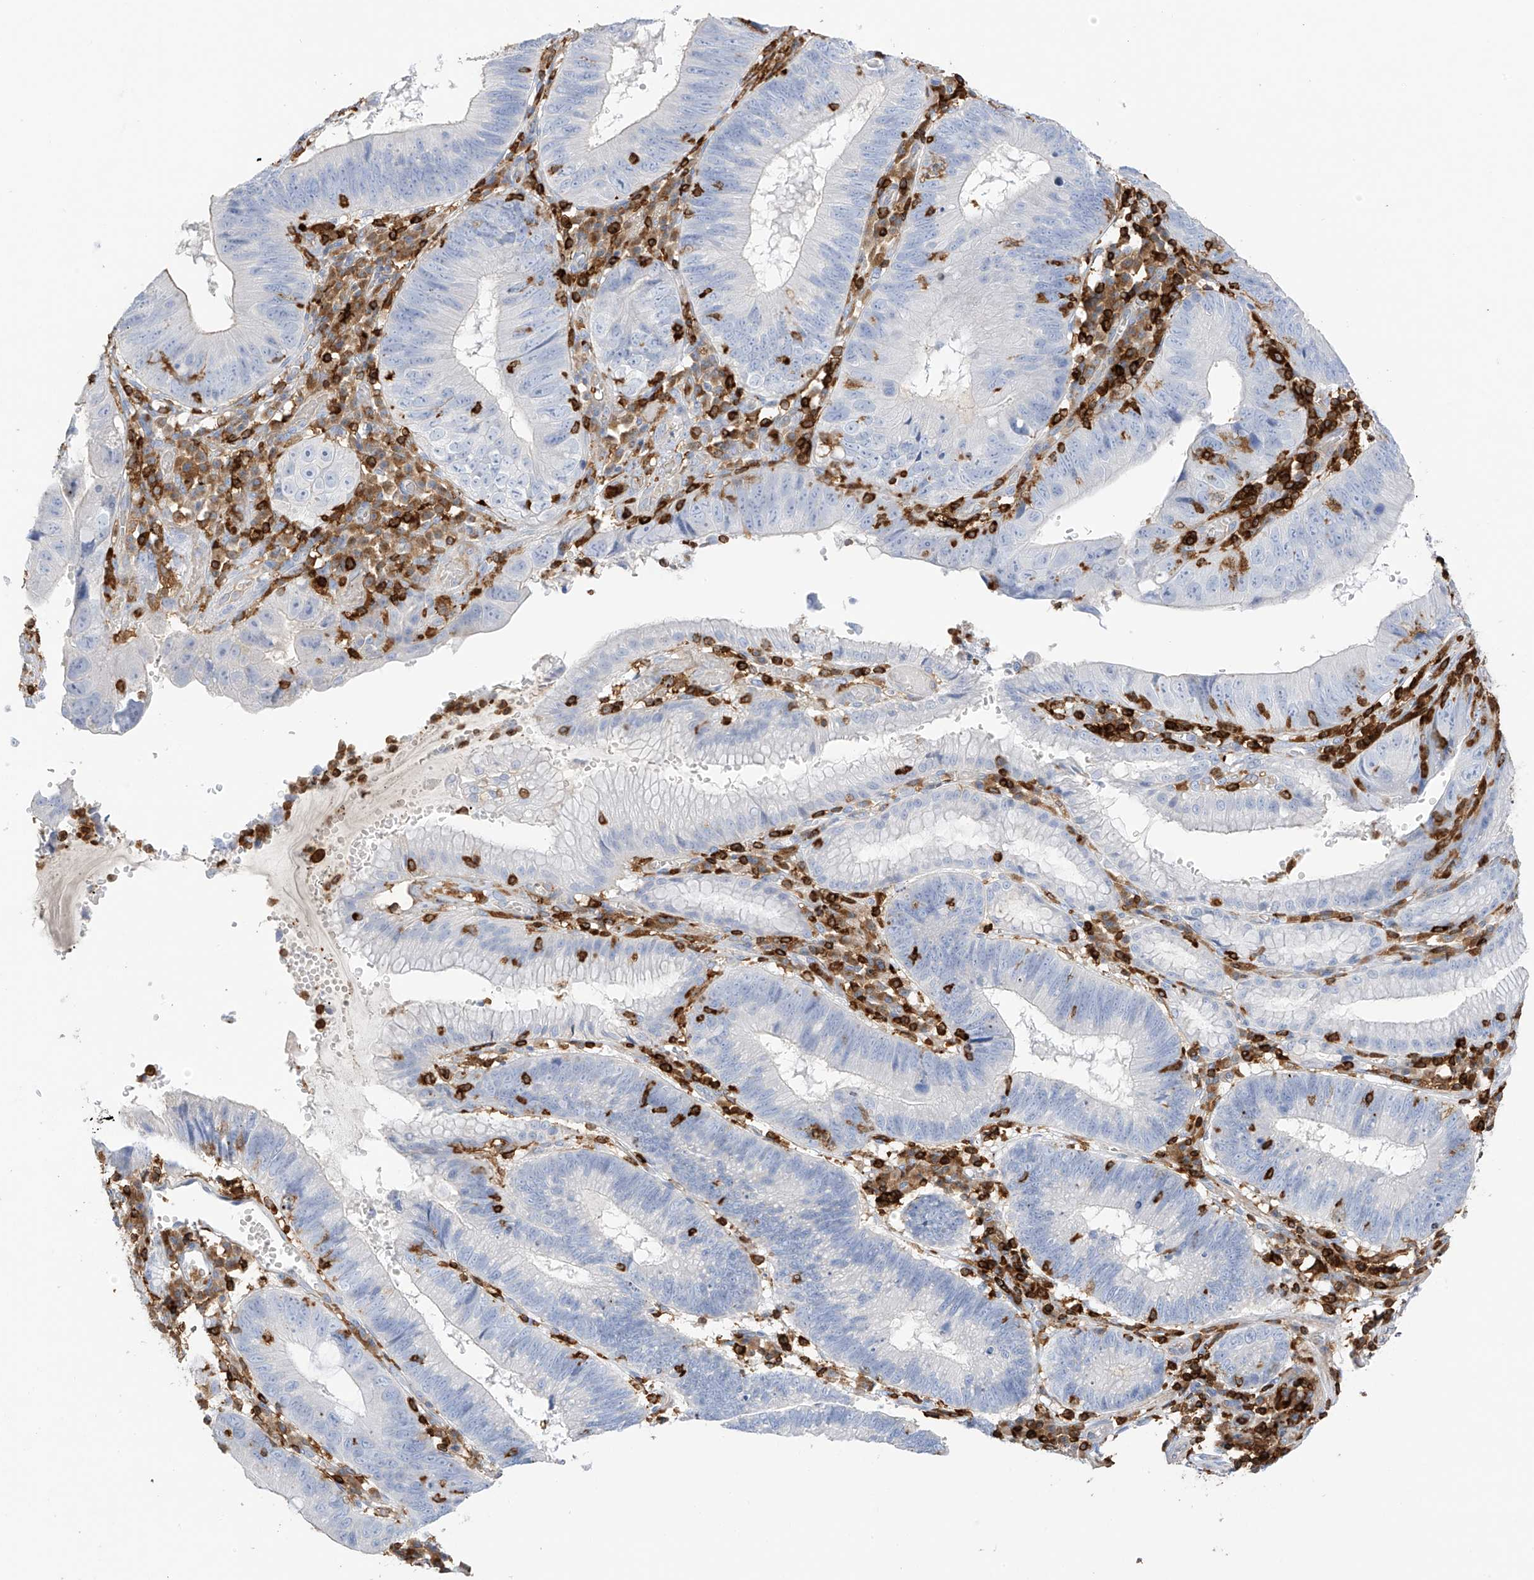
{"staining": {"intensity": "negative", "quantity": "none", "location": "none"}, "tissue": "stomach cancer", "cell_type": "Tumor cells", "image_type": "cancer", "snomed": [{"axis": "morphology", "description": "Adenocarcinoma, NOS"}, {"axis": "topography", "description": "Stomach"}], "caption": "DAB immunohistochemical staining of stomach cancer exhibits no significant positivity in tumor cells.", "gene": "ARHGAP25", "patient": {"sex": "male", "age": 59}}